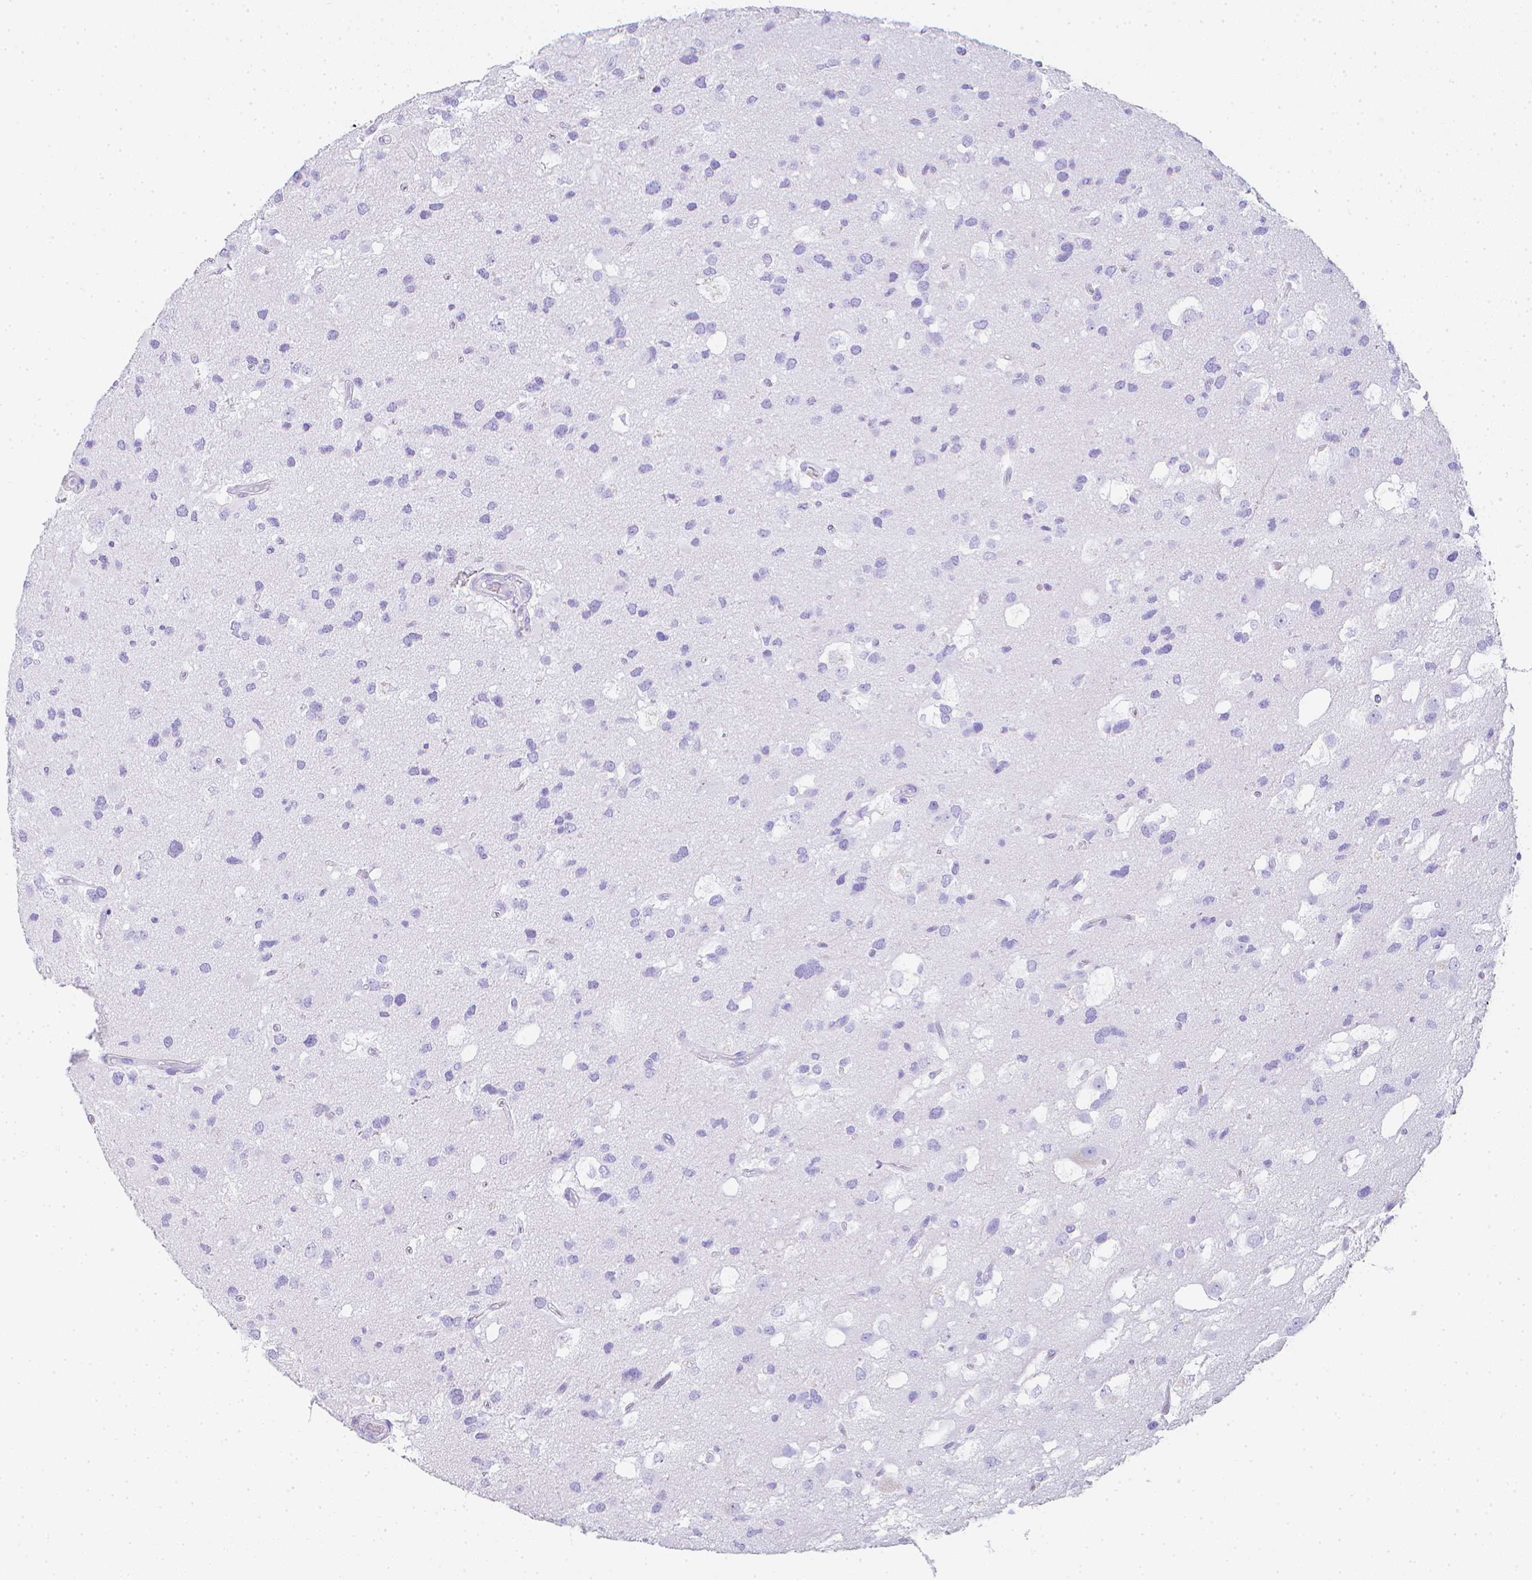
{"staining": {"intensity": "negative", "quantity": "none", "location": "none"}, "tissue": "glioma", "cell_type": "Tumor cells", "image_type": "cancer", "snomed": [{"axis": "morphology", "description": "Glioma, malignant, High grade"}, {"axis": "topography", "description": "Brain"}], "caption": "A photomicrograph of human glioma is negative for staining in tumor cells.", "gene": "LGALS4", "patient": {"sex": "male", "age": 53}}